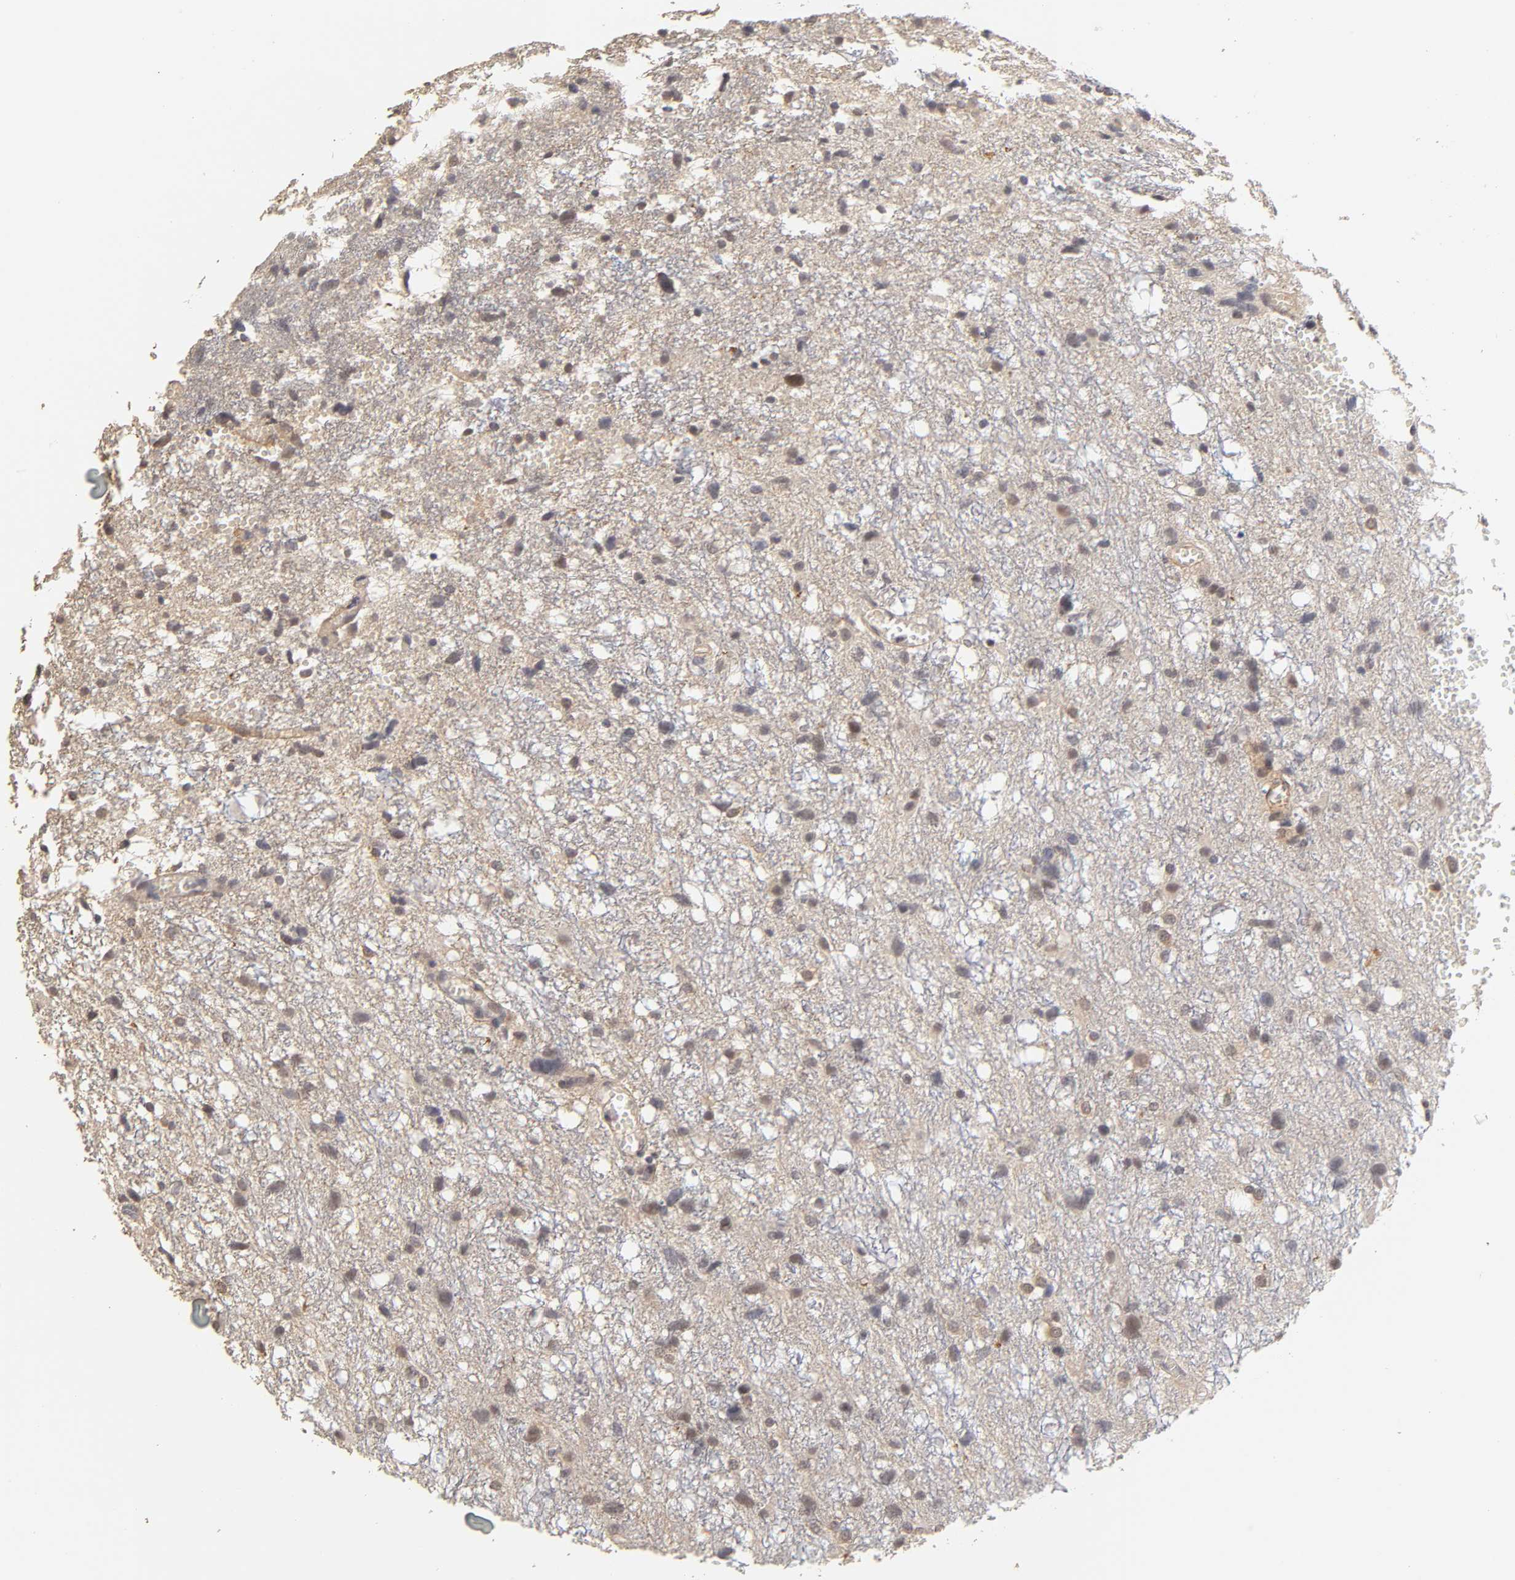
{"staining": {"intensity": "weak", "quantity": "25%-75%", "location": "cytoplasmic/membranous"}, "tissue": "glioma", "cell_type": "Tumor cells", "image_type": "cancer", "snomed": [{"axis": "morphology", "description": "Glioma, malignant, High grade"}, {"axis": "topography", "description": "Brain"}], "caption": "An image showing weak cytoplasmic/membranous expression in approximately 25%-75% of tumor cells in glioma, as visualized by brown immunohistochemical staining.", "gene": "LAMB1", "patient": {"sex": "female", "age": 59}}